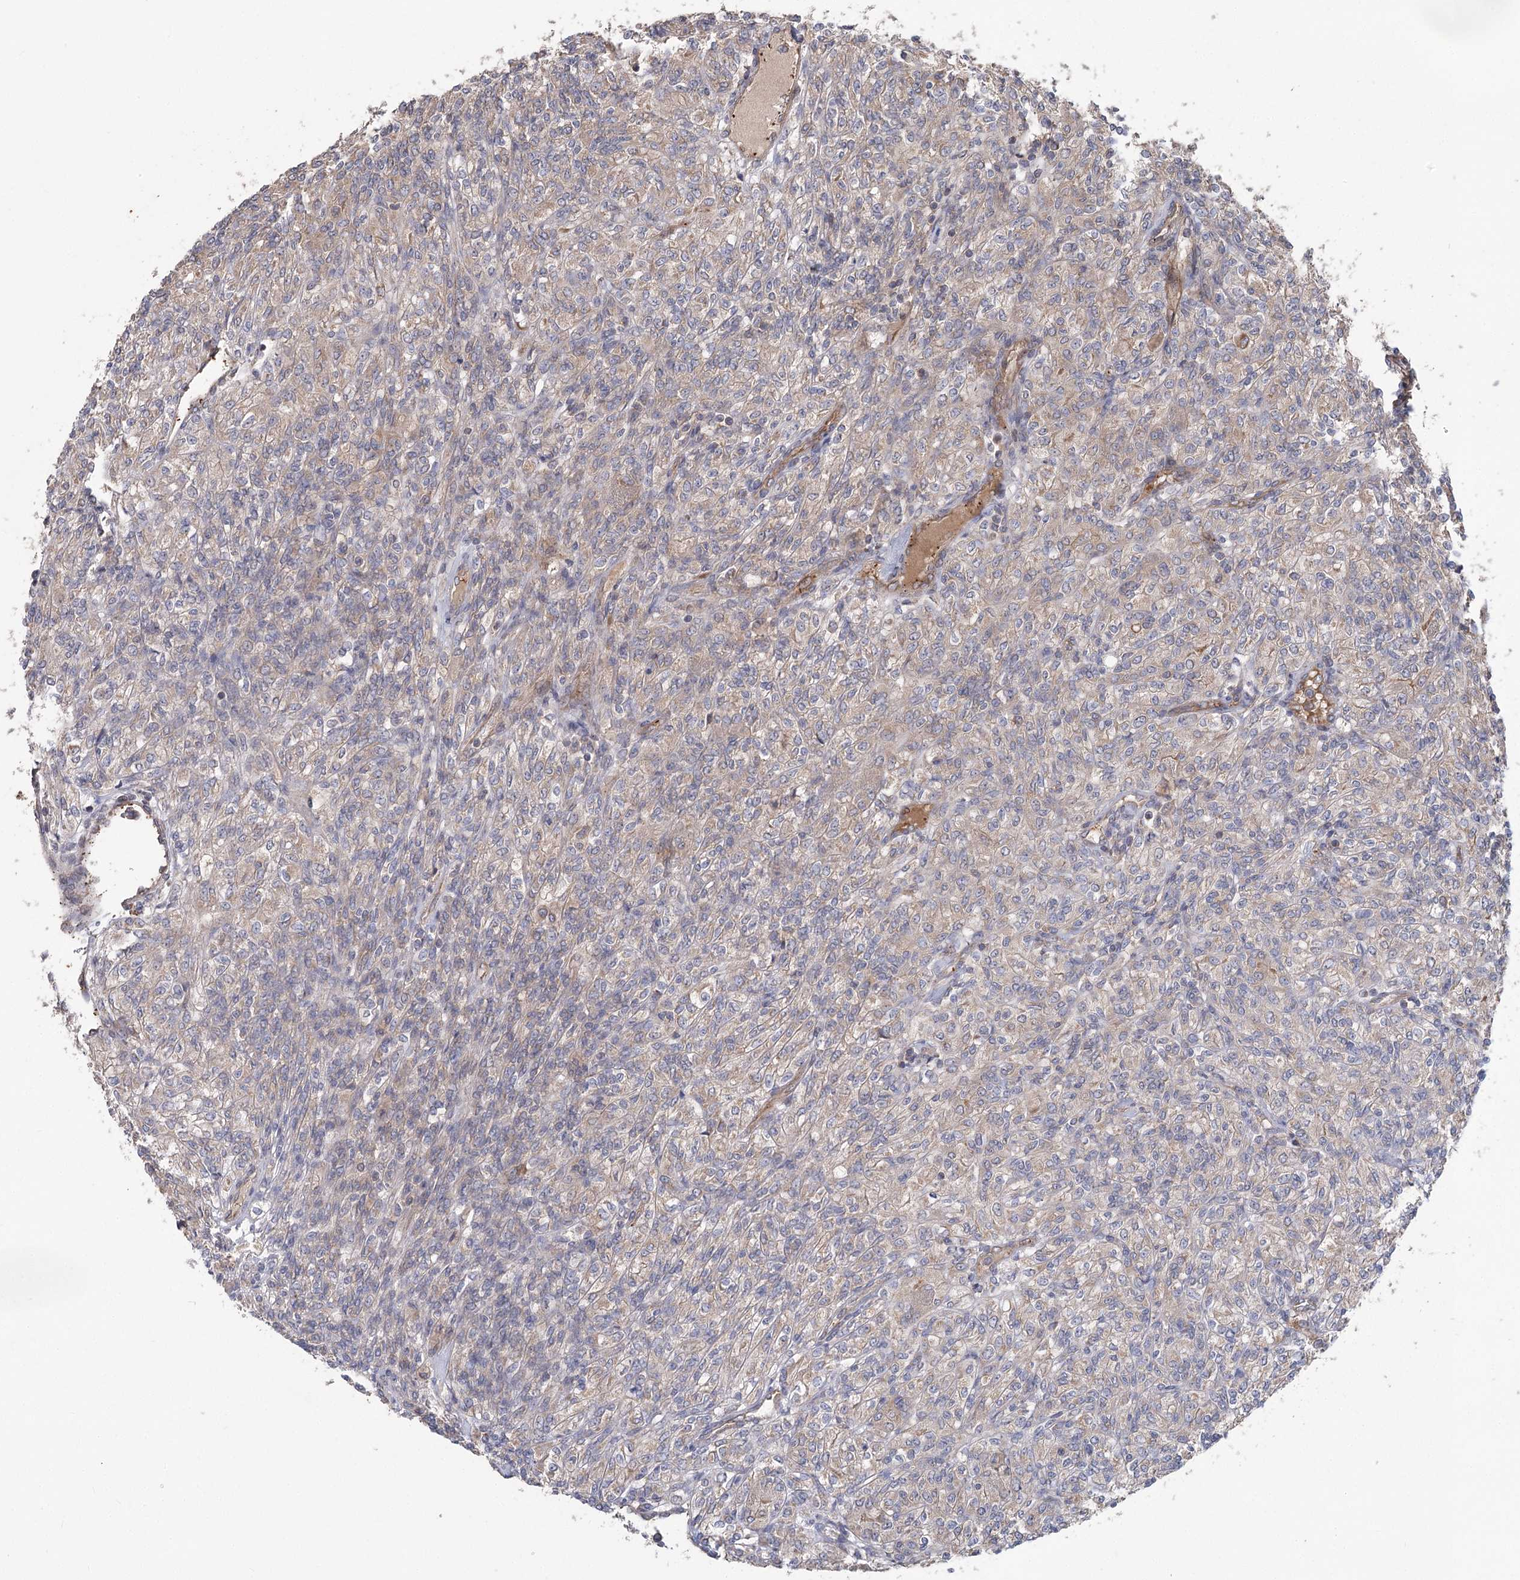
{"staining": {"intensity": "weak", "quantity": "25%-75%", "location": "cytoplasmic/membranous"}, "tissue": "renal cancer", "cell_type": "Tumor cells", "image_type": "cancer", "snomed": [{"axis": "morphology", "description": "Adenocarcinoma, NOS"}, {"axis": "topography", "description": "Kidney"}], "caption": "Immunohistochemistry (IHC) (DAB (3,3'-diaminobenzidine)) staining of renal cancer (adenocarcinoma) exhibits weak cytoplasmic/membranous protein staining in about 25%-75% of tumor cells. (DAB (3,3'-diaminobenzidine) = brown stain, brightfield microscopy at high magnification).", "gene": "RWDD4", "patient": {"sex": "male", "age": 77}}